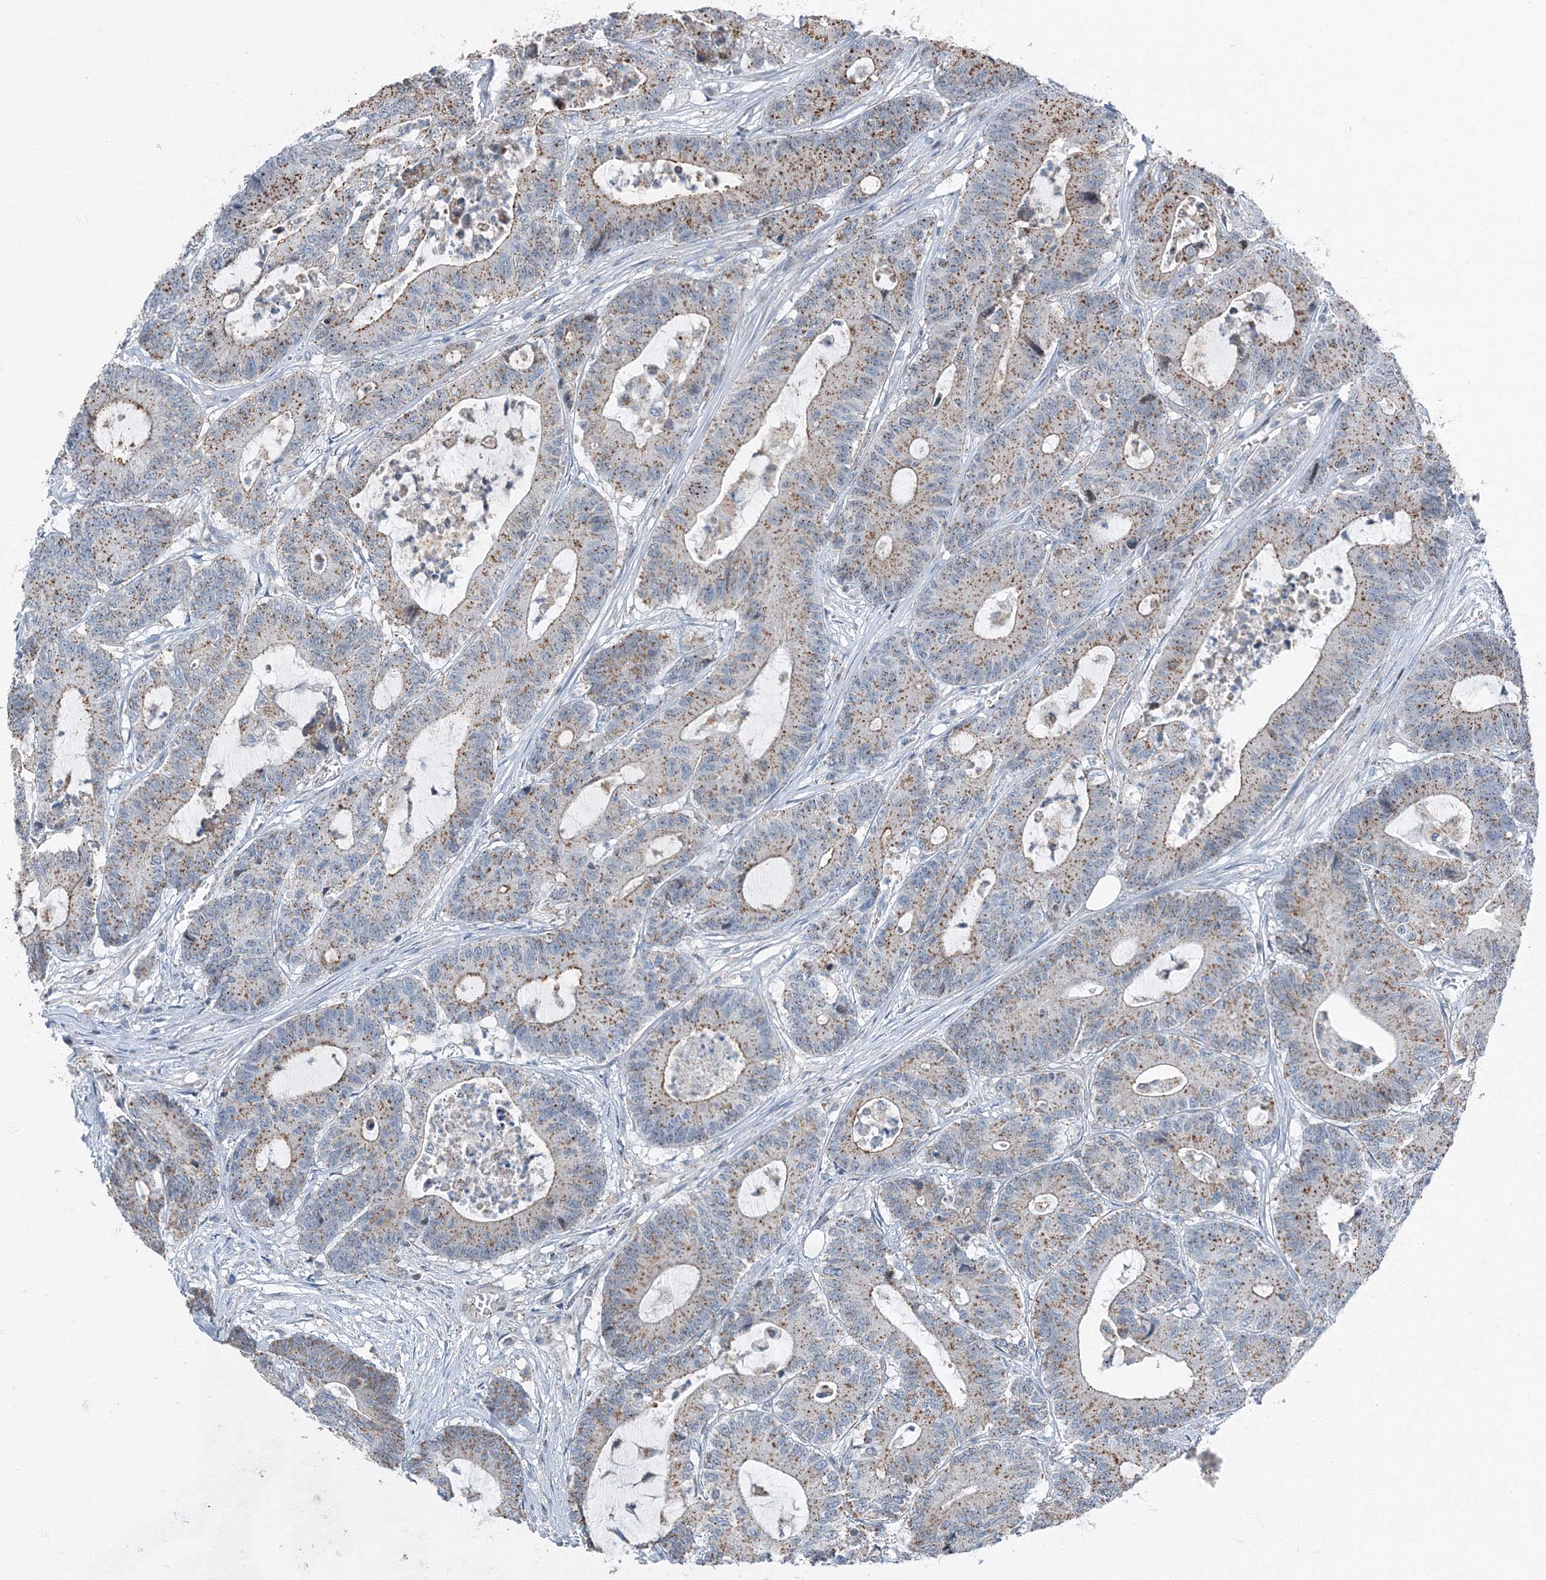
{"staining": {"intensity": "moderate", "quantity": ">75%", "location": "cytoplasmic/membranous"}, "tissue": "colorectal cancer", "cell_type": "Tumor cells", "image_type": "cancer", "snomed": [{"axis": "morphology", "description": "Adenocarcinoma, NOS"}, {"axis": "topography", "description": "Colon"}], "caption": "An immunohistochemistry photomicrograph of neoplastic tissue is shown. Protein staining in brown shows moderate cytoplasmic/membranous positivity in adenocarcinoma (colorectal) within tumor cells.", "gene": "AASDH", "patient": {"sex": "female", "age": 84}}